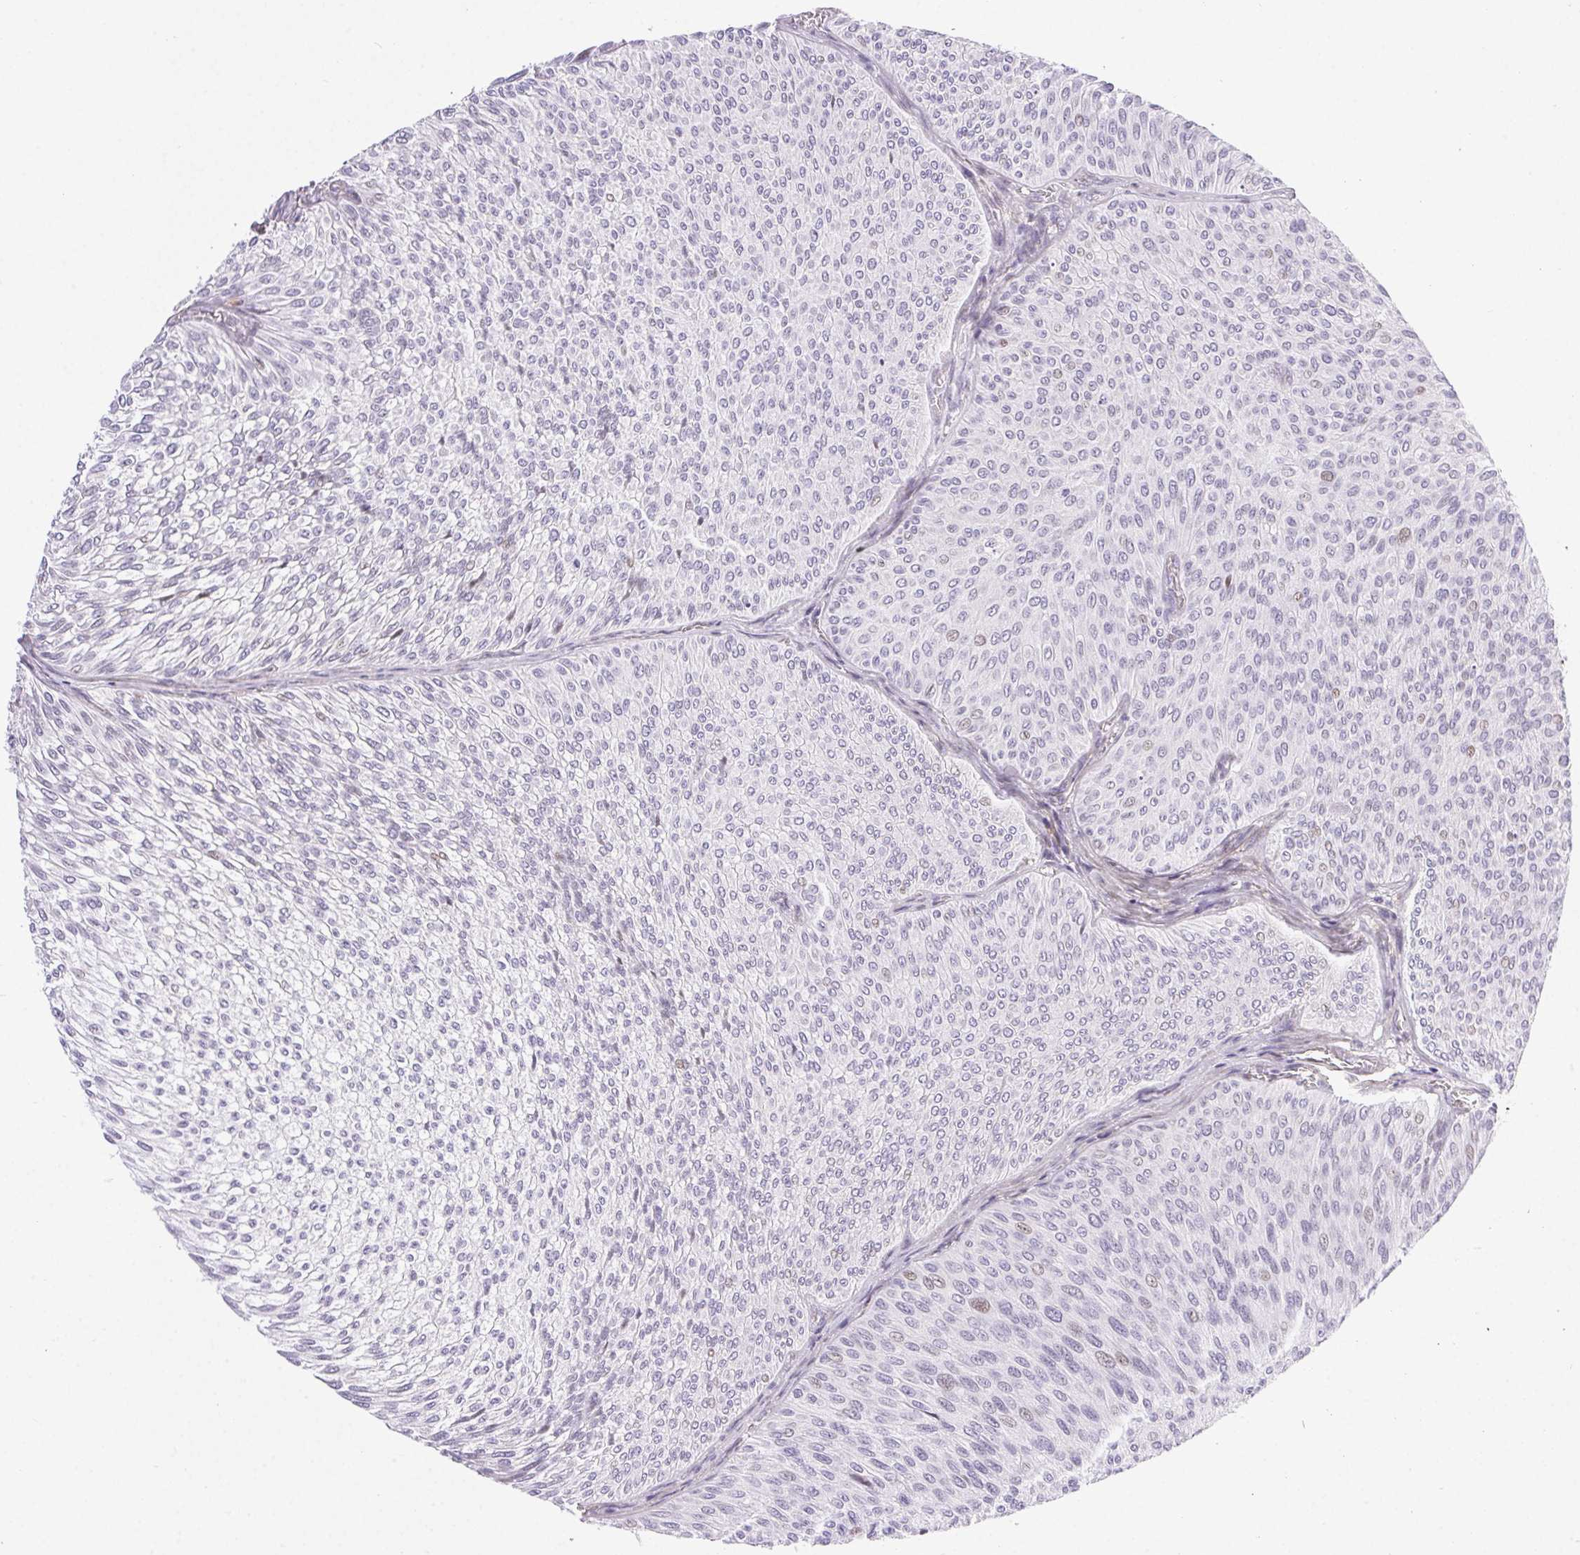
{"staining": {"intensity": "moderate", "quantity": "<25%", "location": "nuclear"}, "tissue": "urothelial cancer", "cell_type": "Tumor cells", "image_type": "cancer", "snomed": [{"axis": "morphology", "description": "Urothelial carcinoma, Low grade"}, {"axis": "topography", "description": "Urinary bladder"}], "caption": "Urothelial cancer tissue demonstrates moderate nuclear staining in approximately <25% of tumor cells", "gene": "PDZD2", "patient": {"sex": "male", "age": 91}}